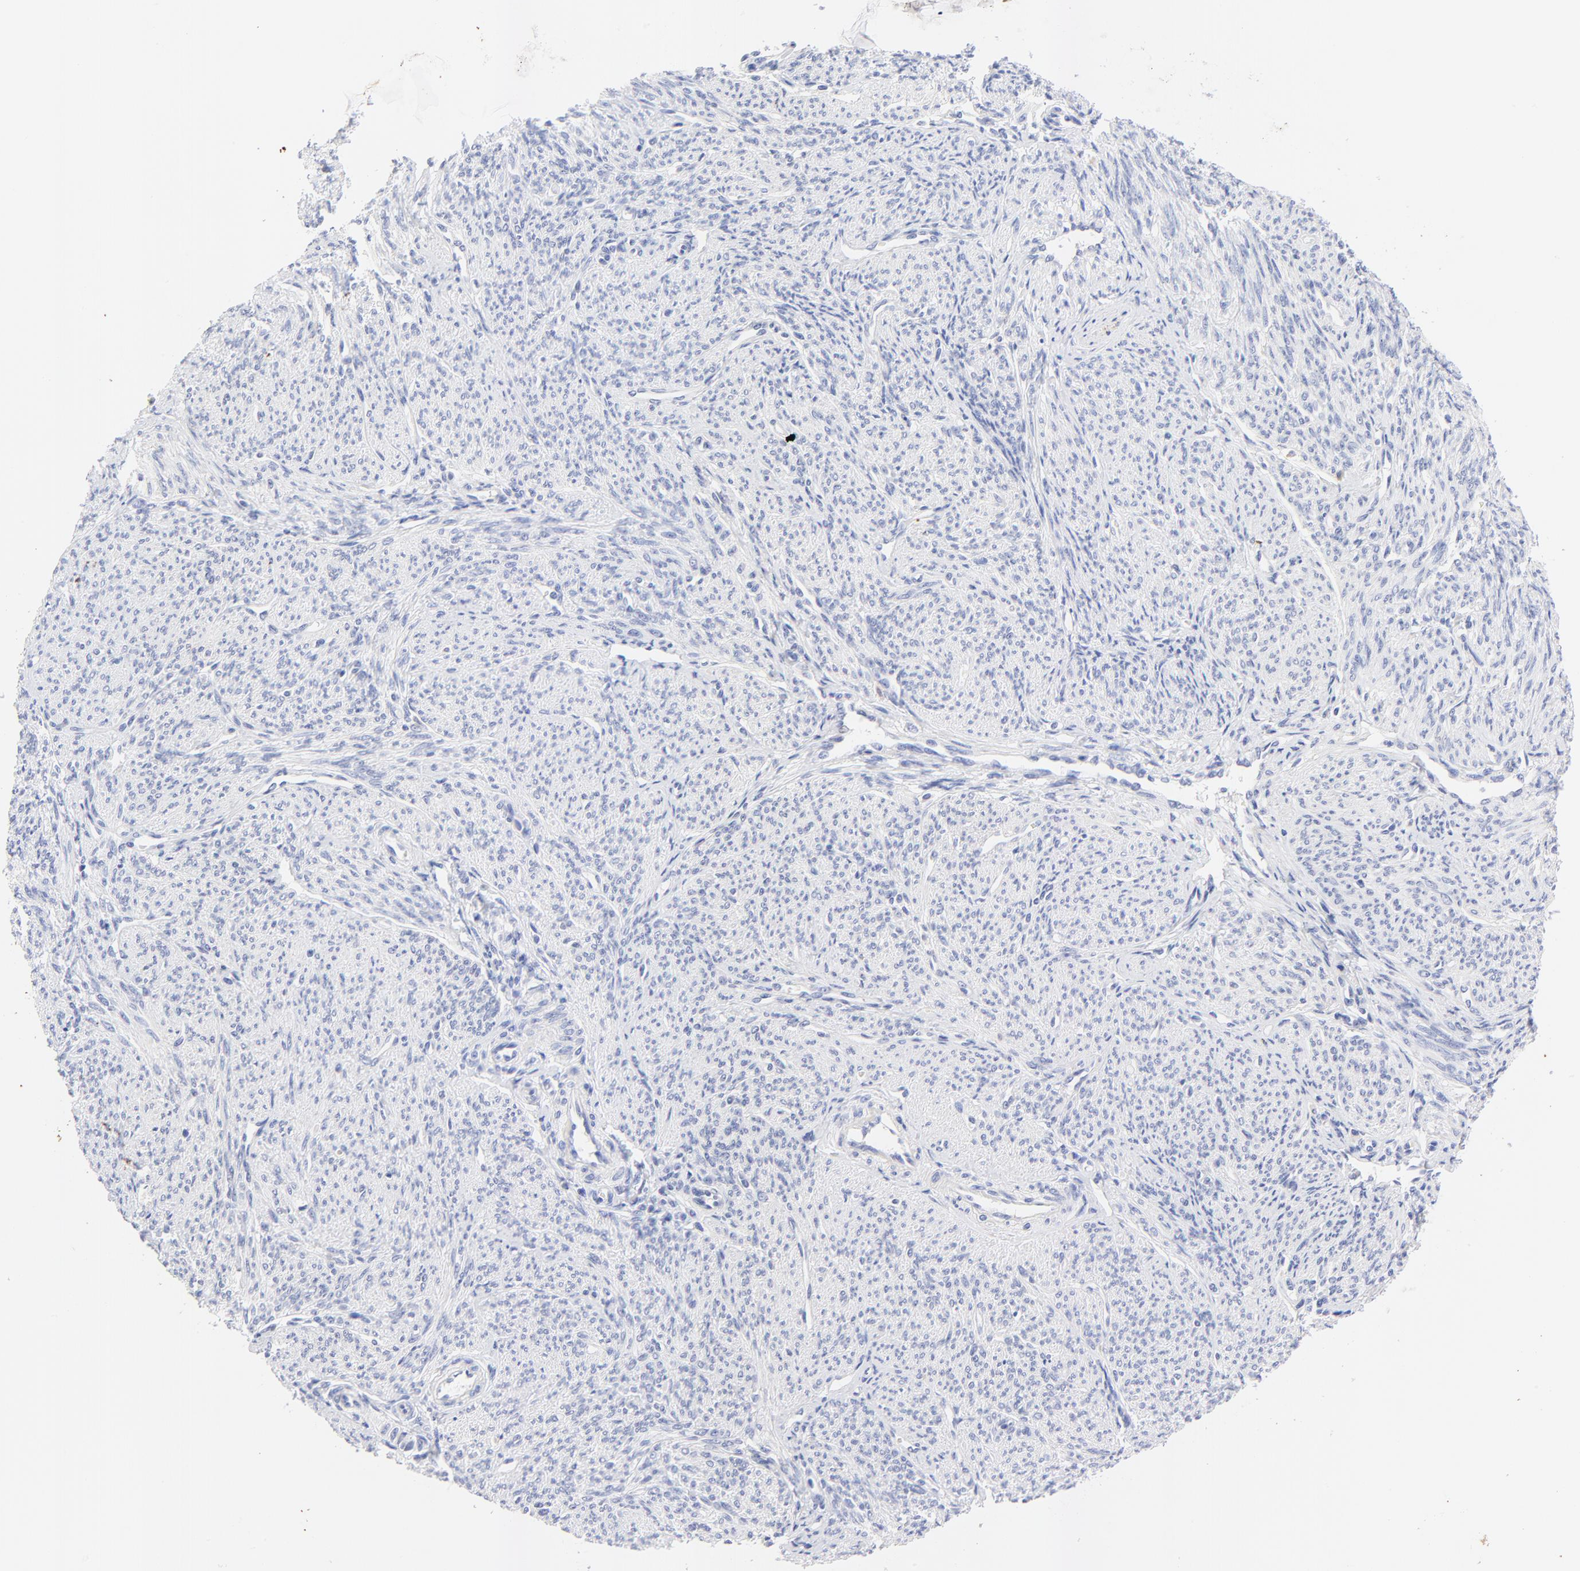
{"staining": {"intensity": "negative", "quantity": "none", "location": "none"}, "tissue": "smooth muscle", "cell_type": "Smooth muscle cells", "image_type": "normal", "snomed": [{"axis": "morphology", "description": "Normal tissue, NOS"}, {"axis": "topography", "description": "Smooth muscle"}], "caption": "Immunohistochemistry (IHC) photomicrograph of normal smooth muscle stained for a protein (brown), which exhibits no expression in smooth muscle cells. (DAB IHC with hematoxylin counter stain).", "gene": "FAM117B", "patient": {"sex": "female", "age": 65}}